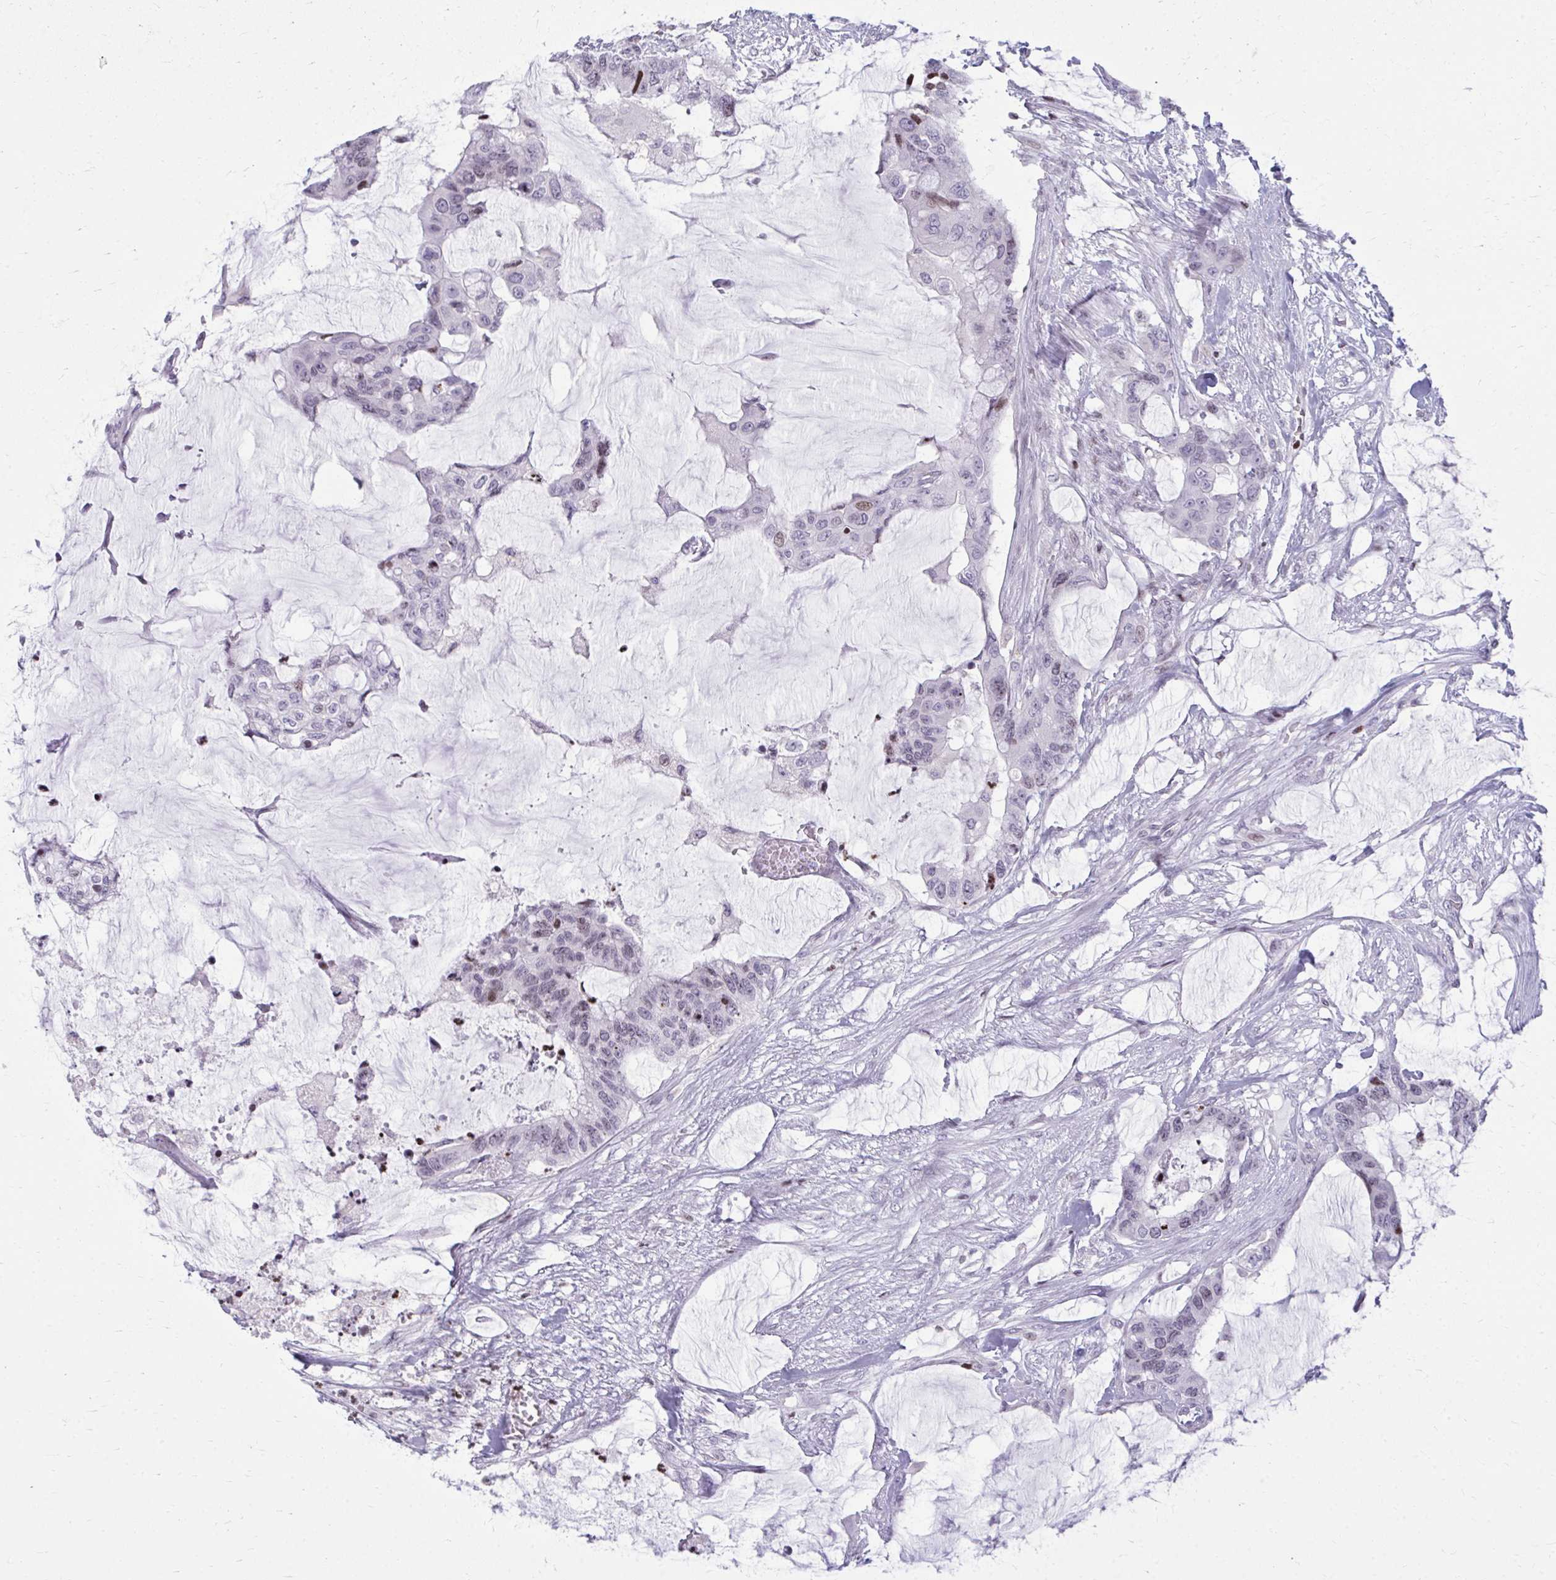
{"staining": {"intensity": "weak", "quantity": "<25%", "location": "nuclear"}, "tissue": "colorectal cancer", "cell_type": "Tumor cells", "image_type": "cancer", "snomed": [{"axis": "morphology", "description": "Adenocarcinoma, NOS"}, {"axis": "topography", "description": "Rectum"}], "caption": "DAB immunohistochemical staining of colorectal cancer demonstrates no significant staining in tumor cells.", "gene": "AP5M1", "patient": {"sex": "female", "age": 59}}